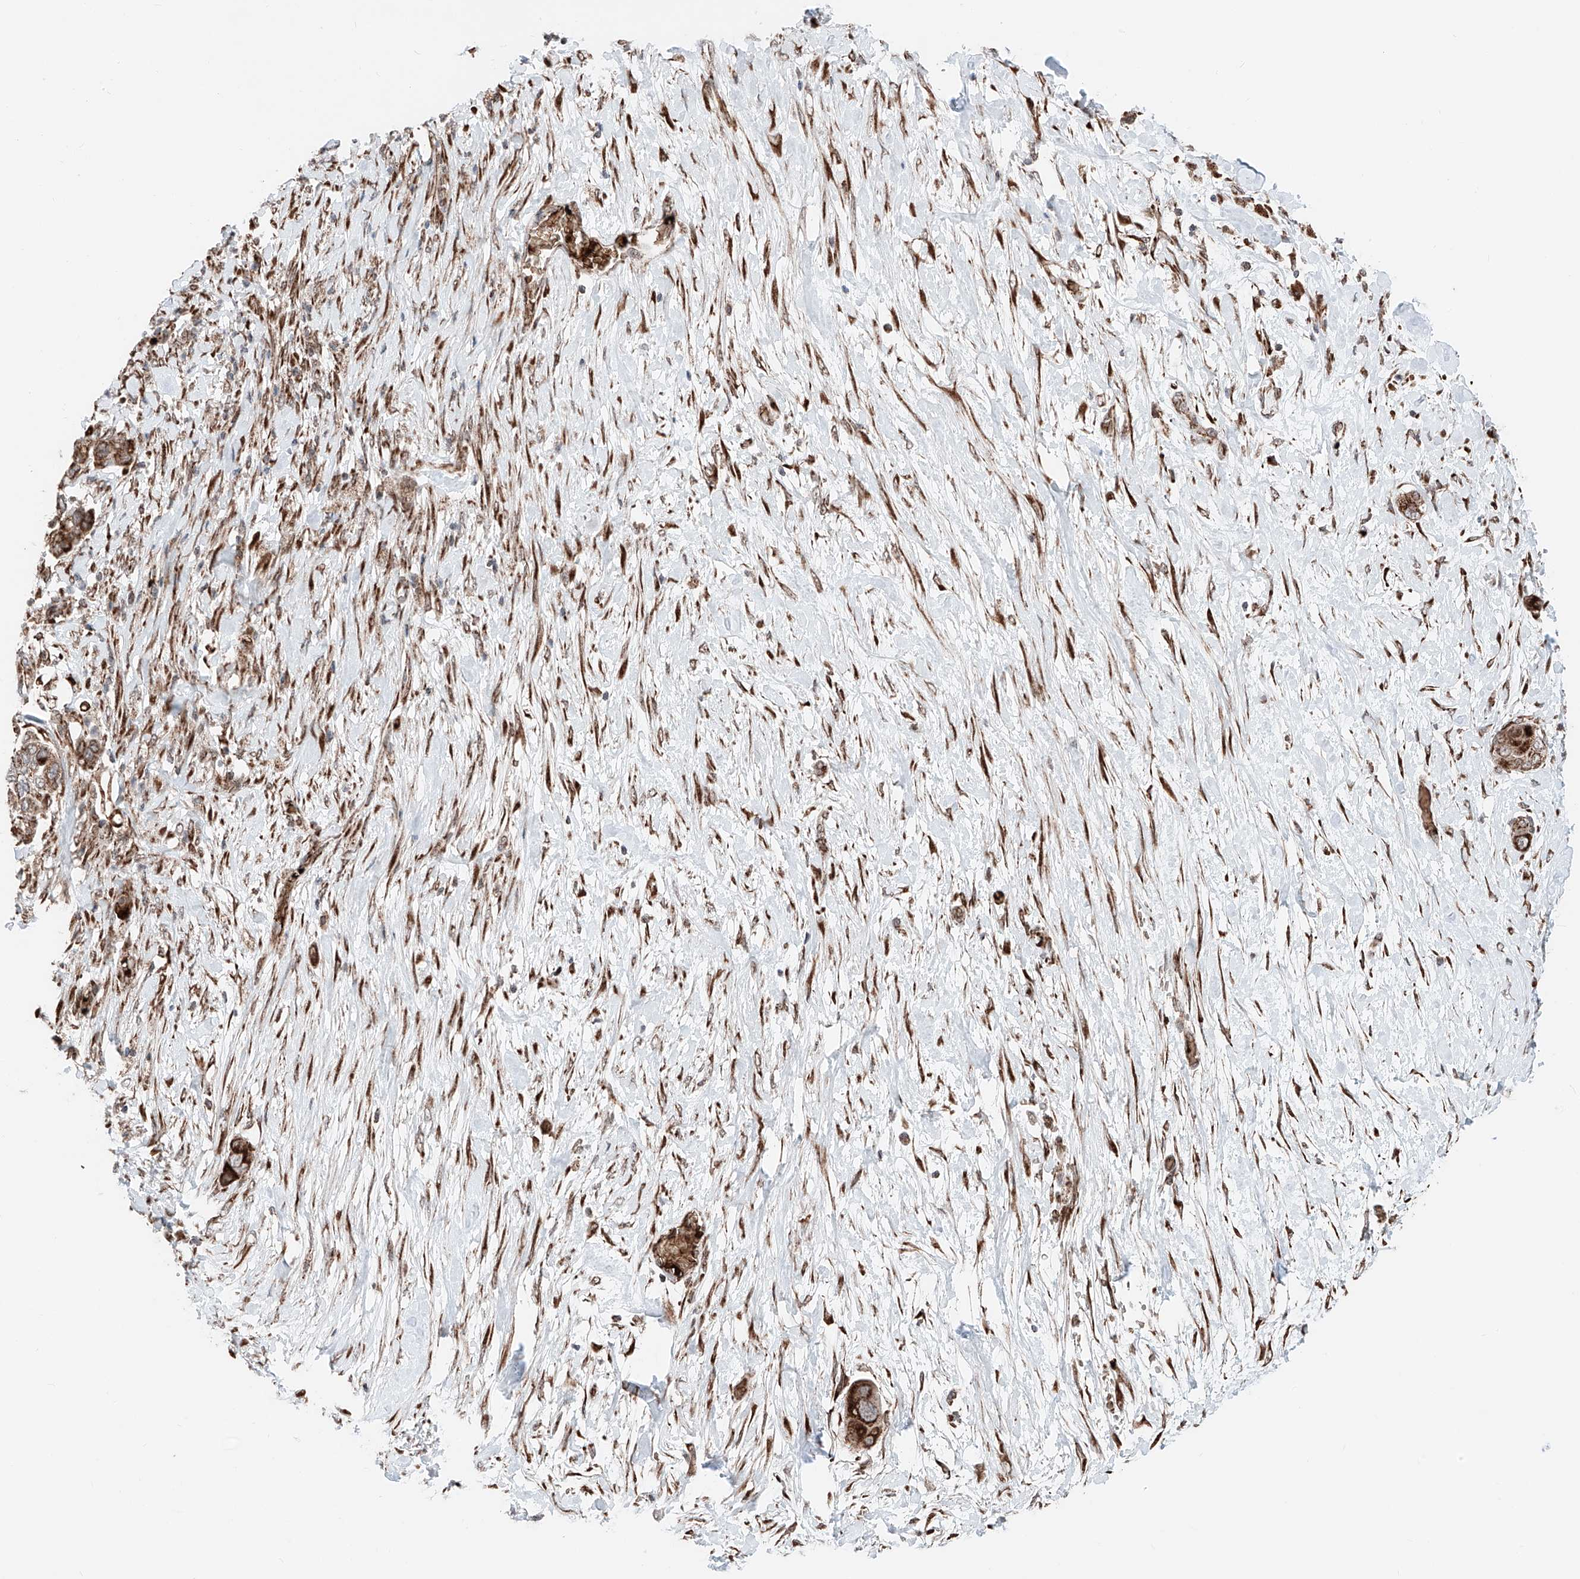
{"staining": {"intensity": "strong", "quantity": ">75%", "location": "cytoplasmic/membranous"}, "tissue": "pancreatic cancer", "cell_type": "Tumor cells", "image_type": "cancer", "snomed": [{"axis": "morphology", "description": "Adenocarcinoma, NOS"}, {"axis": "topography", "description": "Pancreas"}], "caption": "A high-resolution histopathology image shows IHC staining of pancreatic cancer (adenocarcinoma), which shows strong cytoplasmic/membranous expression in approximately >75% of tumor cells. (brown staining indicates protein expression, while blue staining denotes nuclei).", "gene": "ZSCAN29", "patient": {"sex": "male", "age": 68}}